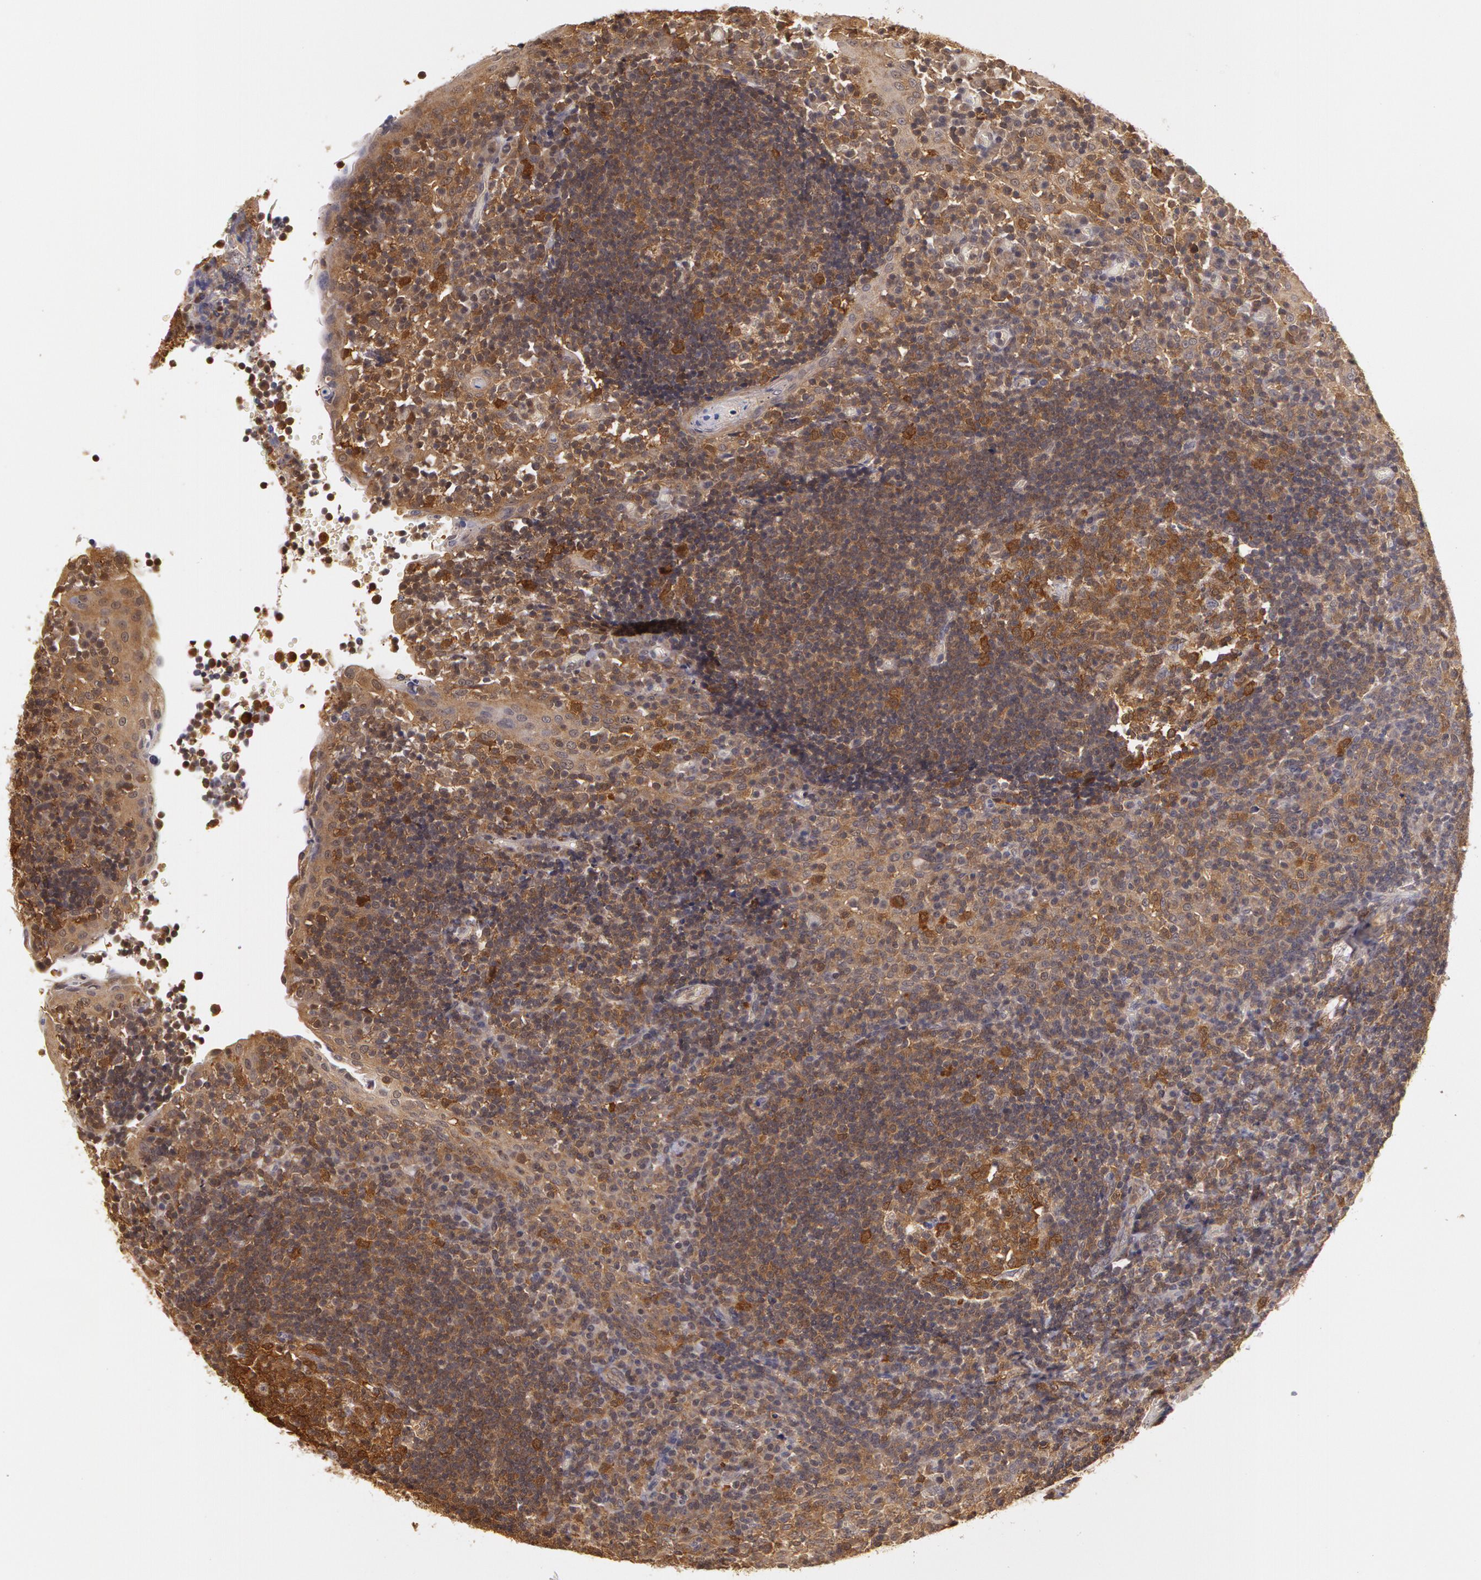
{"staining": {"intensity": "strong", "quantity": ">75%", "location": "cytoplasmic/membranous"}, "tissue": "tonsil", "cell_type": "Germinal center cells", "image_type": "normal", "snomed": [{"axis": "morphology", "description": "Normal tissue, NOS"}, {"axis": "topography", "description": "Tonsil"}], "caption": "DAB immunohistochemical staining of benign human tonsil shows strong cytoplasmic/membranous protein staining in about >75% of germinal center cells.", "gene": "AHSA1", "patient": {"sex": "female", "age": 40}}